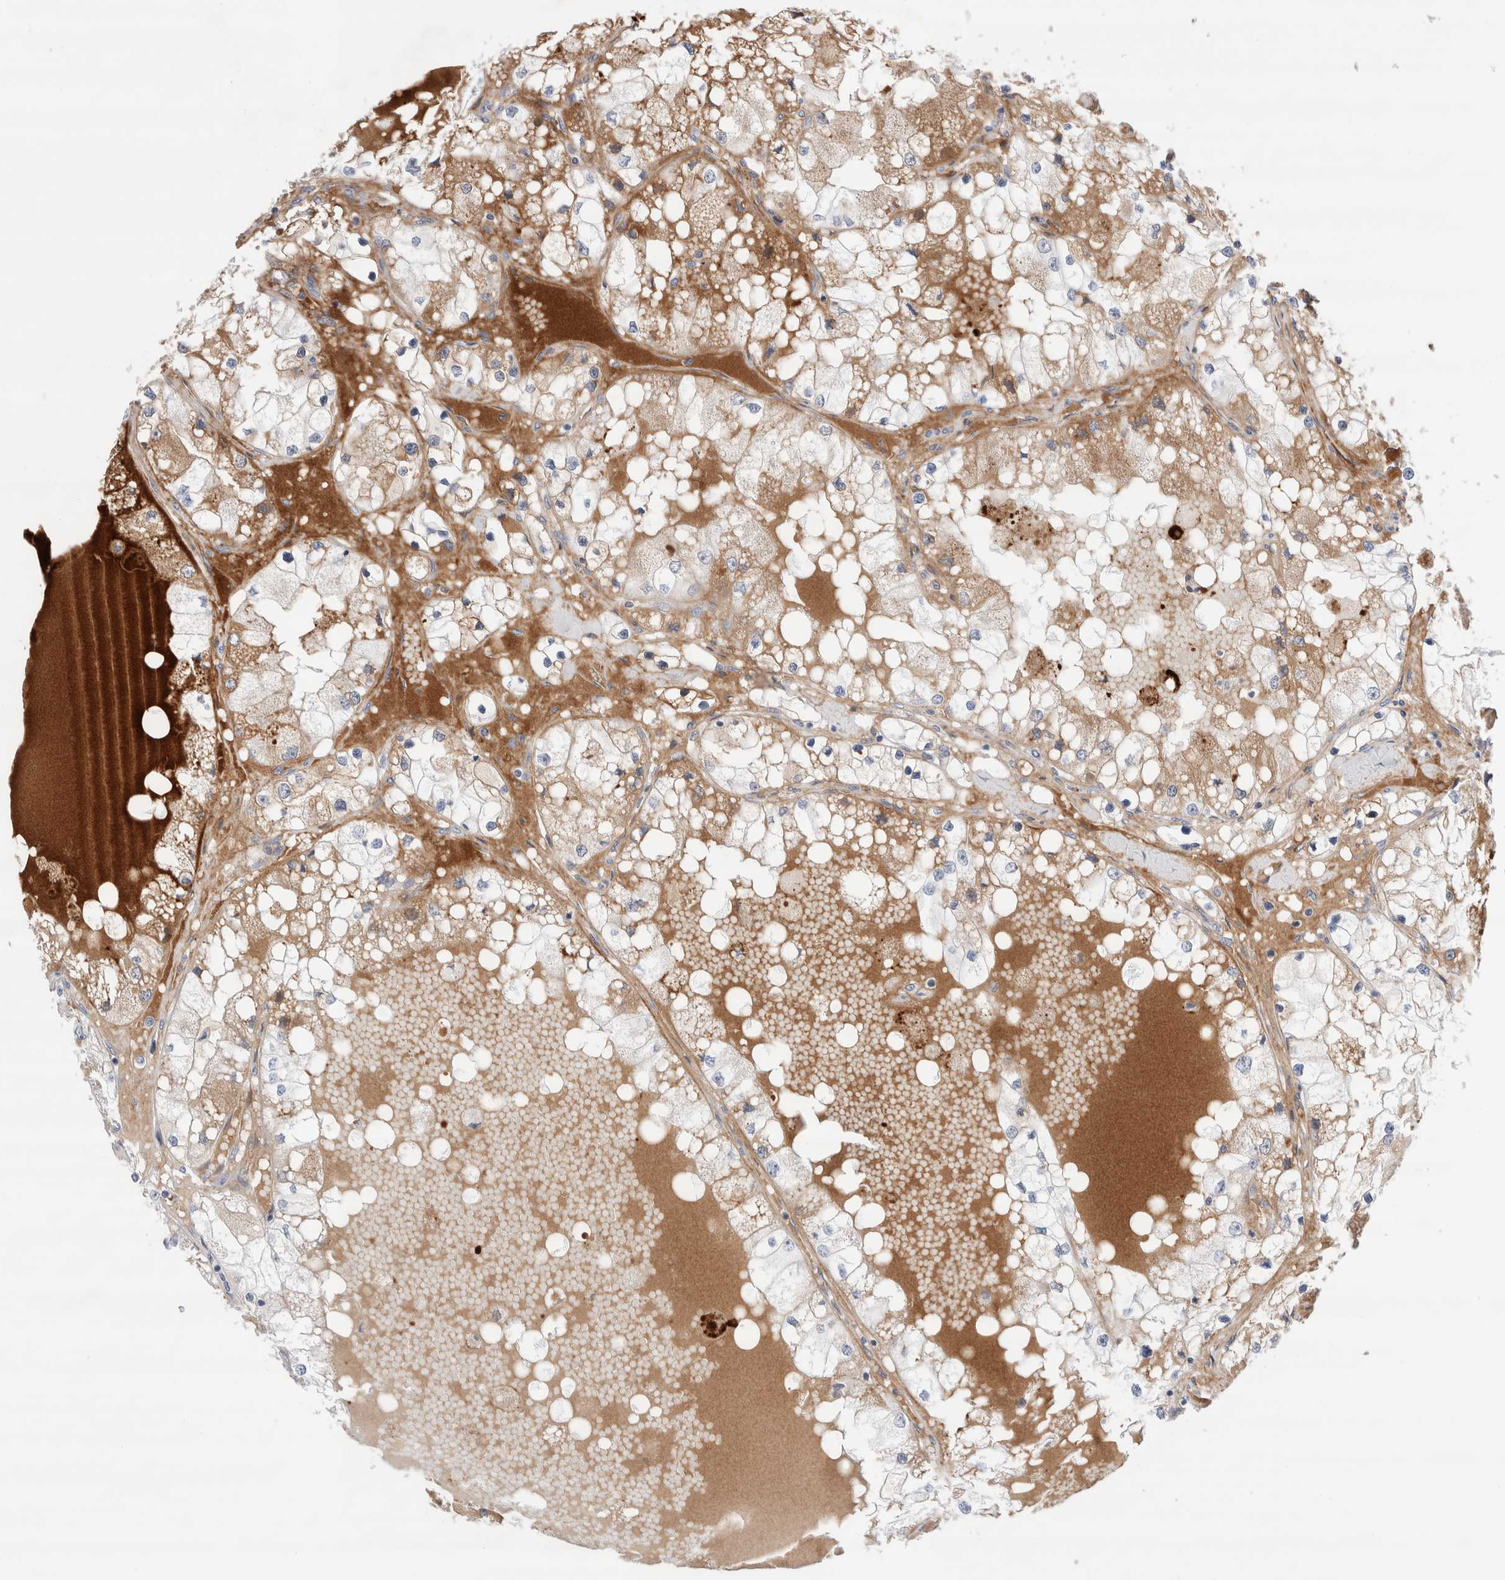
{"staining": {"intensity": "weak", "quantity": "25%-75%", "location": "cytoplasmic/membranous"}, "tissue": "renal cancer", "cell_type": "Tumor cells", "image_type": "cancer", "snomed": [{"axis": "morphology", "description": "Adenocarcinoma, NOS"}, {"axis": "topography", "description": "Kidney"}], "caption": "Immunohistochemistry (IHC) of human renal cancer demonstrates low levels of weak cytoplasmic/membranous positivity in about 25%-75% of tumor cells.", "gene": "ECHDC2", "patient": {"sex": "male", "age": 68}}